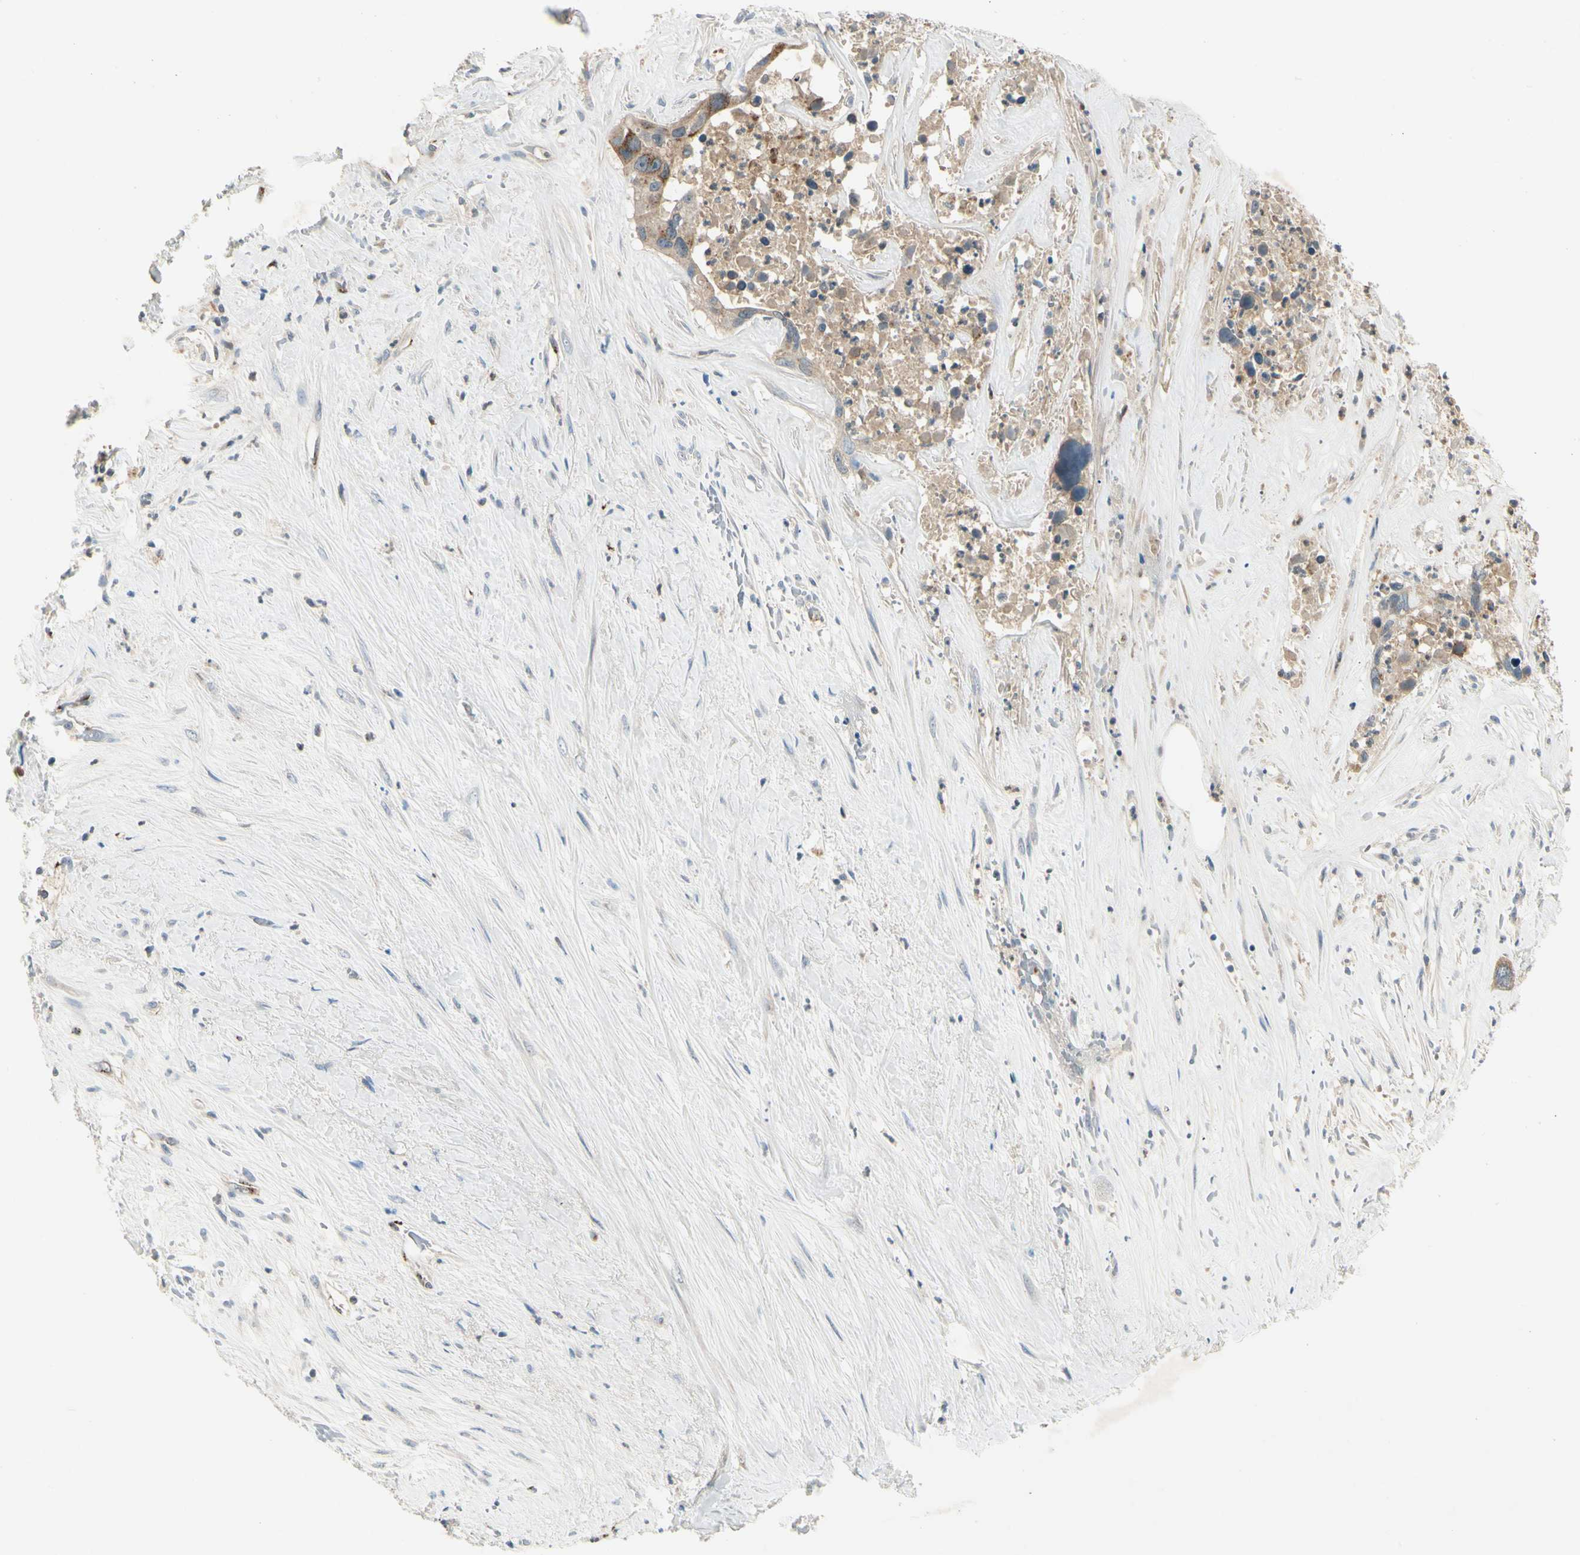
{"staining": {"intensity": "moderate", "quantity": ">75%", "location": "cytoplasmic/membranous"}, "tissue": "liver cancer", "cell_type": "Tumor cells", "image_type": "cancer", "snomed": [{"axis": "morphology", "description": "Cholangiocarcinoma"}, {"axis": "topography", "description": "Liver"}], "caption": "Protein staining displays moderate cytoplasmic/membranous positivity in about >75% of tumor cells in liver cancer.", "gene": "MANSC1", "patient": {"sex": "female", "age": 65}}